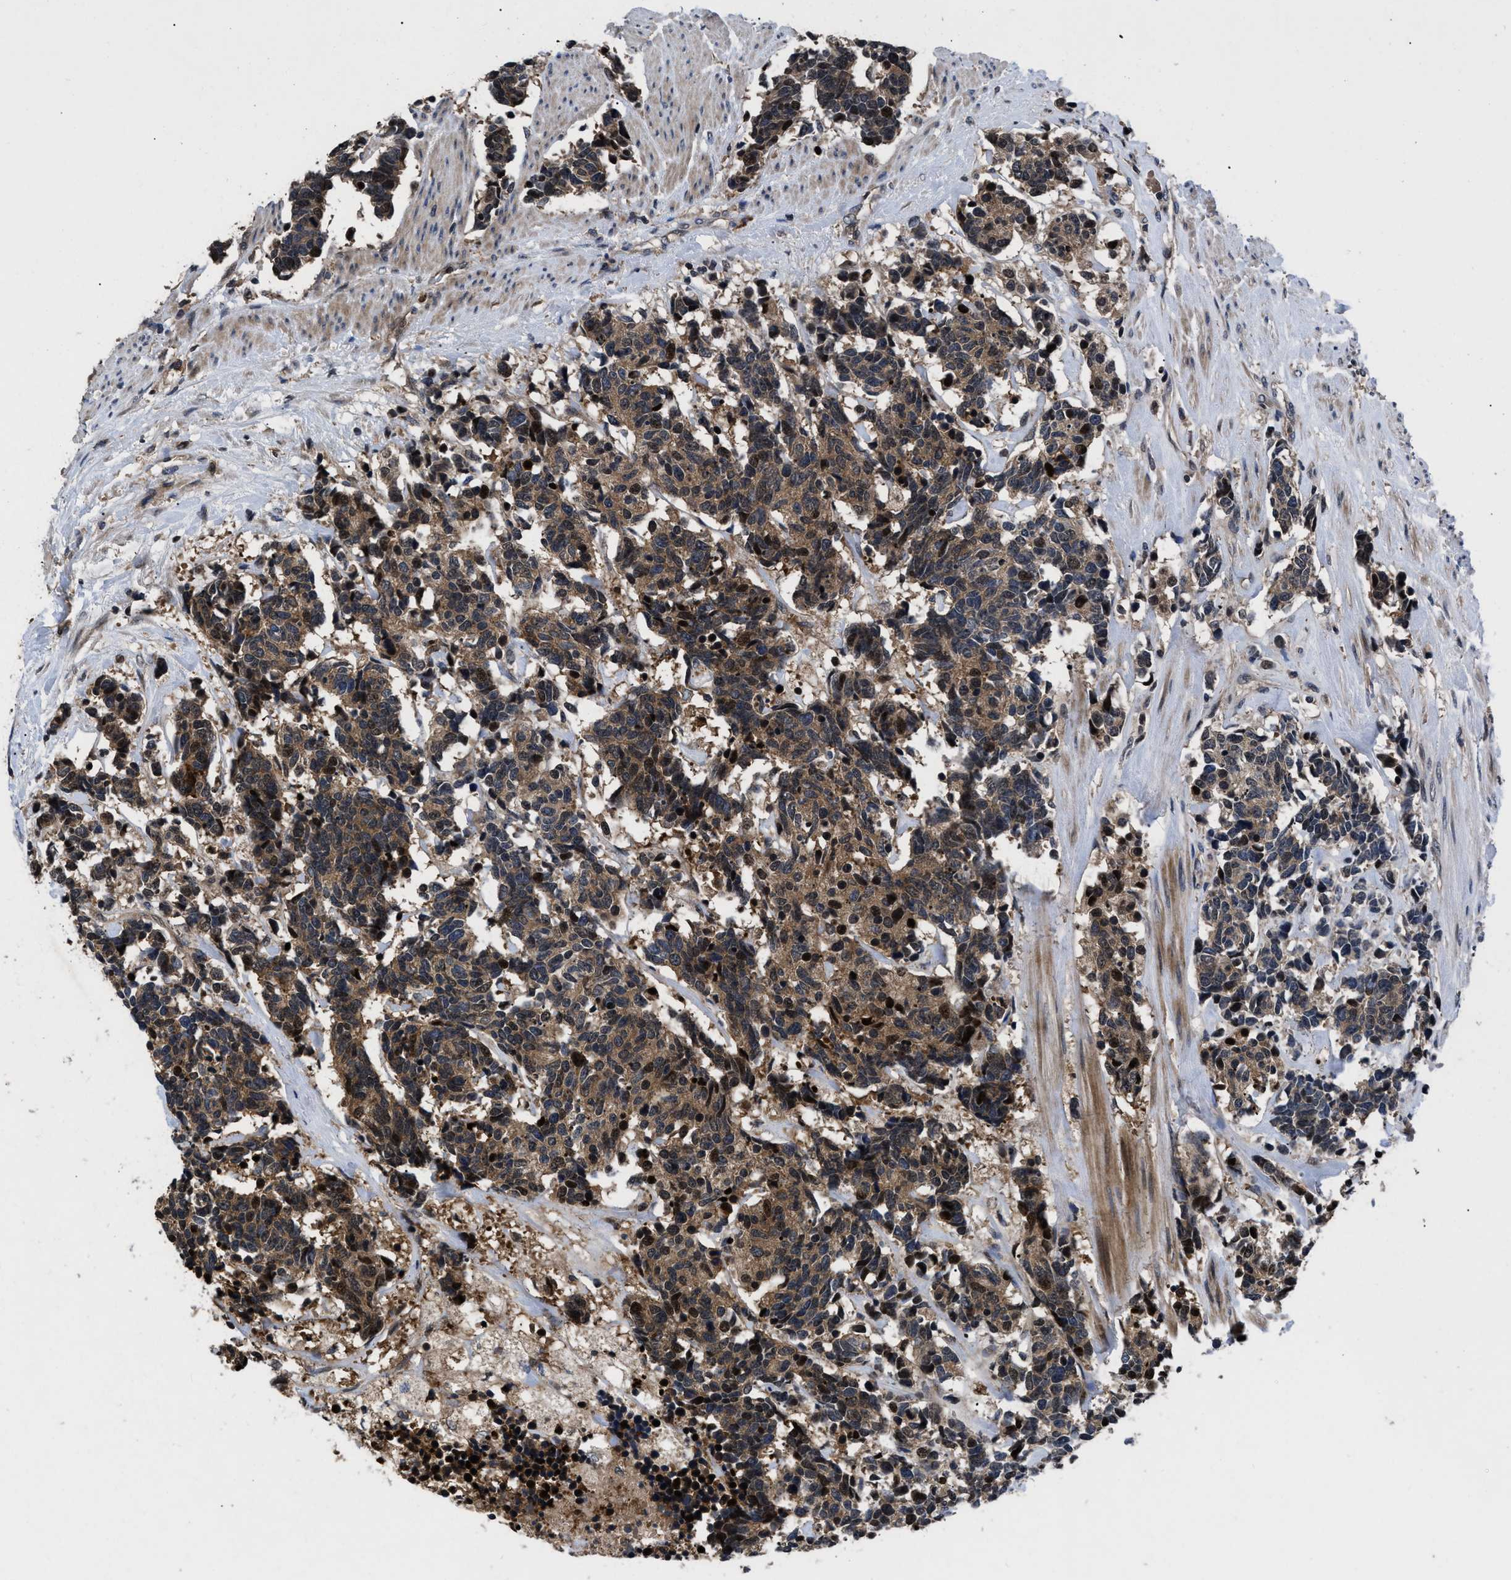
{"staining": {"intensity": "moderate", "quantity": ">75%", "location": "cytoplasmic/membranous,nuclear"}, "tissue": "carcinoid", "cell_type": "Tumor cells", "image_type": "cancer", "snomed": [{"axis": "morphology", "description": "Carcinoma, NOS"}, {"axis": "morphology", "description": "Carcinoid, malignant, NOS"}, {"axis": "topography", "description": "Urinary bladder"}], "caption": "Carcinoid (malignant) stained with a brown dye displays moderate cytoplasmic/membranous and nuclear positive positivity in approximately >75% of tumor cells.", "gene": "FAM200A", "patient": {"sex": "male", "age": 57}}